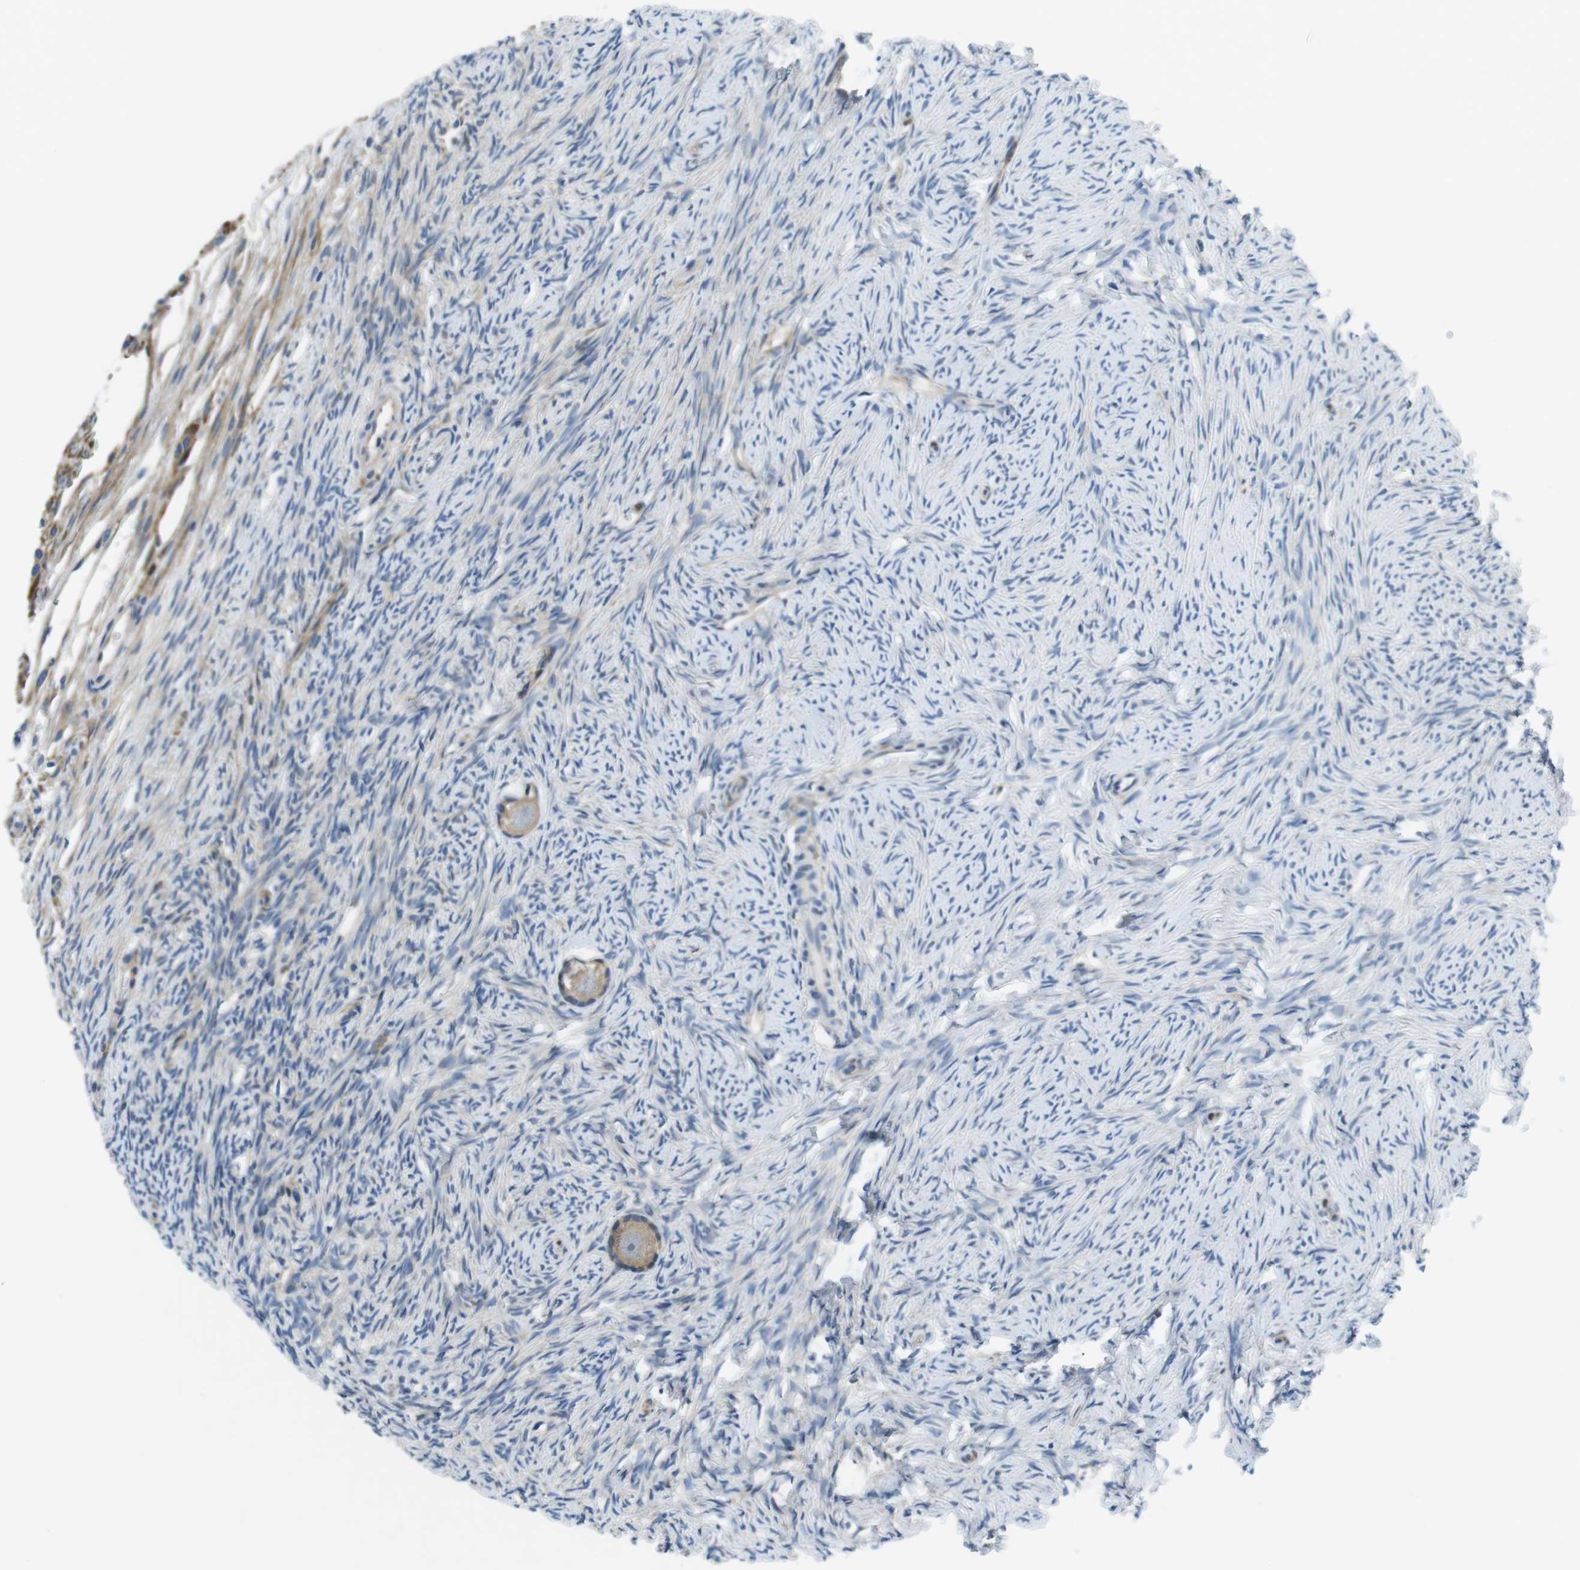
{"staining": {"intensity": "weak", "quantity": ">75%", "location": "cytoplasmic/membranous"}, "tissue": "ovary", "cell_type": "Follicle cells", "image_type": "normal", "snomed": [{"axis": "morphology", "description": "Normal tissue, NOS"}, {"axis": "topography", "description": "Ovary"}], "caption": "This is an image of IHC staining of unremarkable ovary, which shows weak expression in the cytoplasmic/membranous of follicle cells.", "gene": "PHLDA1", "patient": {"sex": "female", "age": 33}}